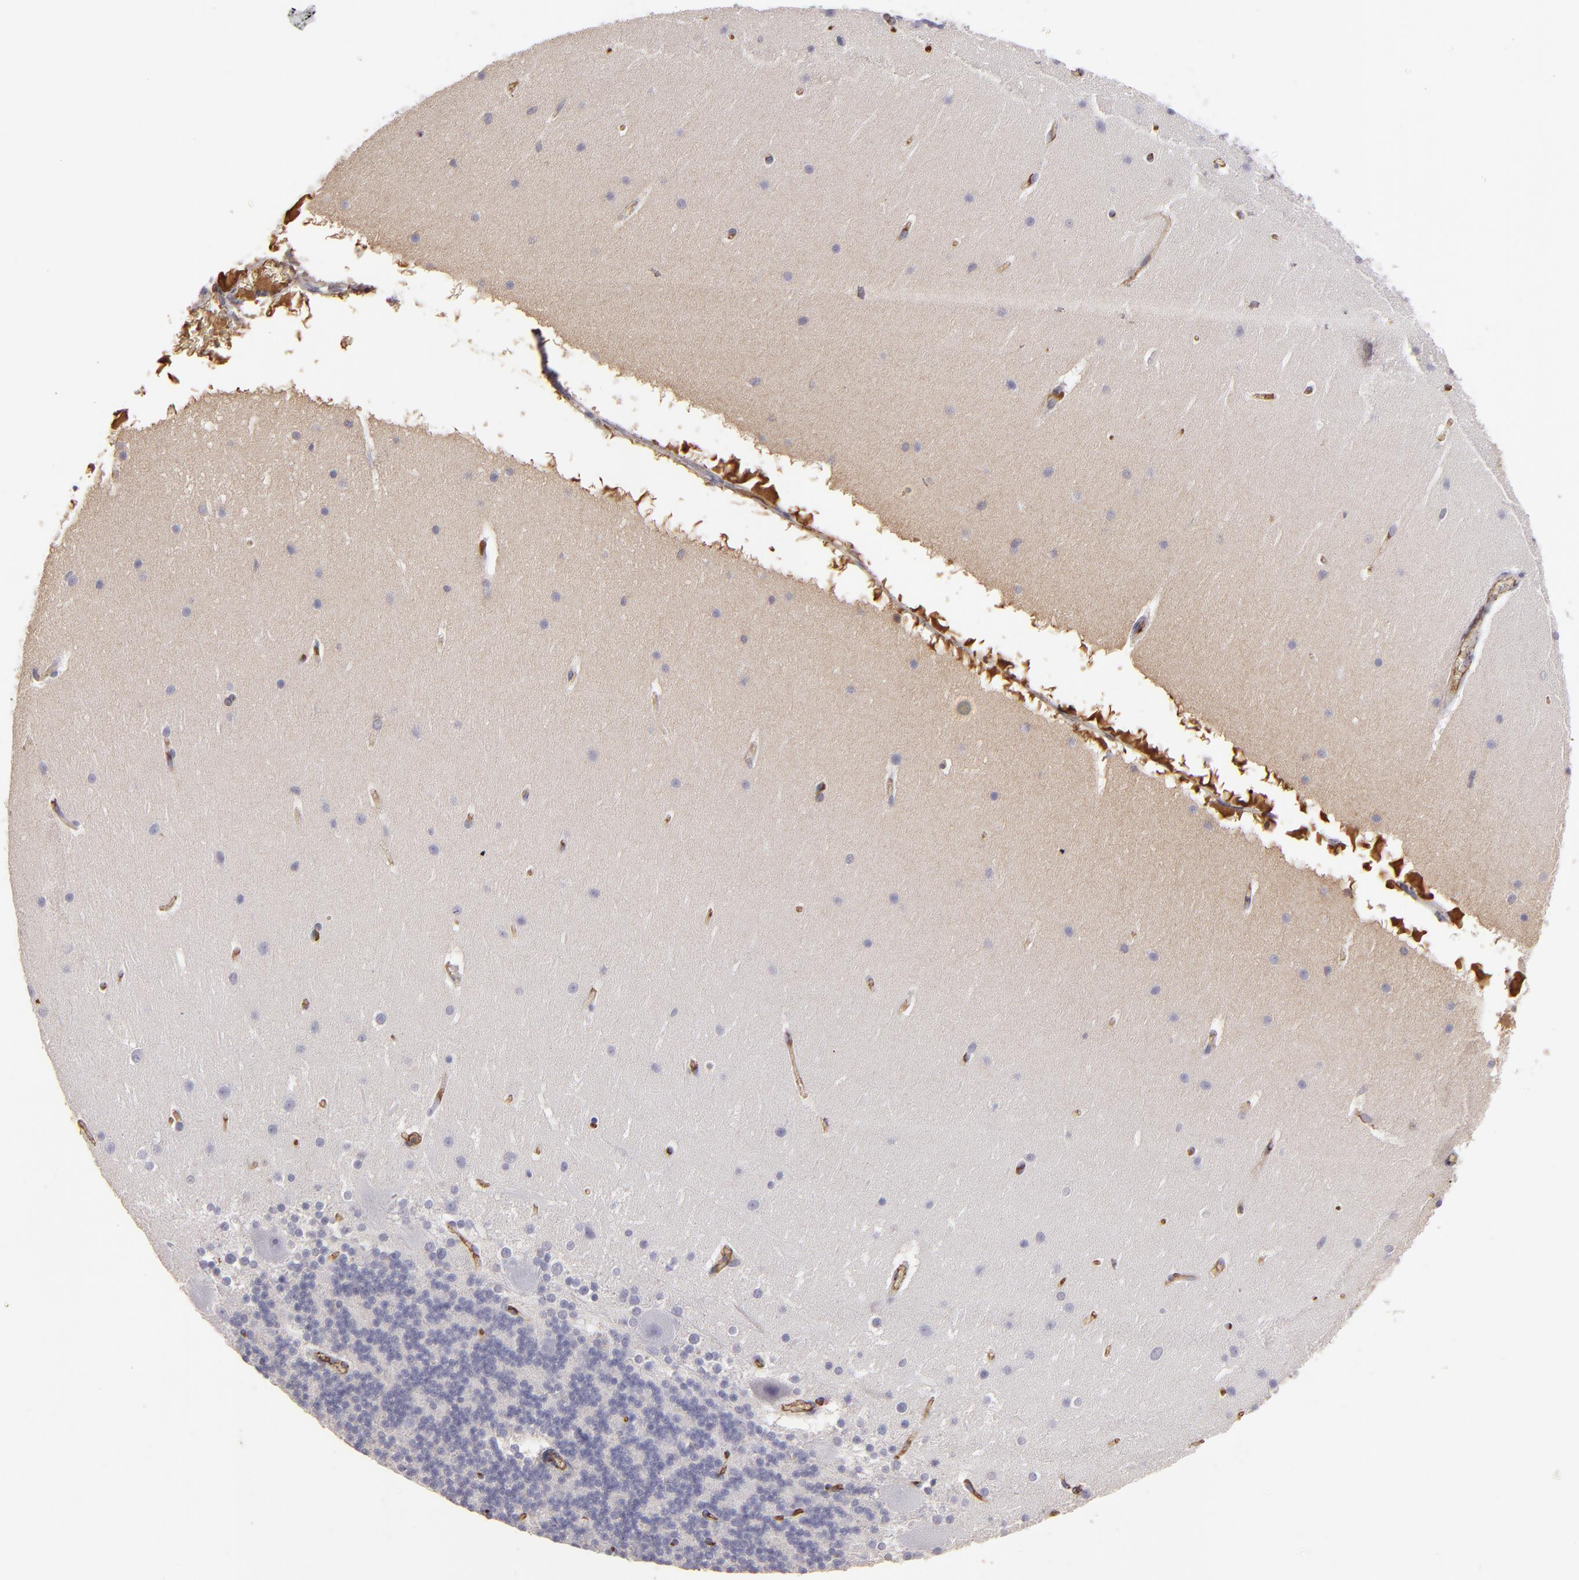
{"staining": {"intensity": "negative", "quantity": "none", "location": "none"}, "tissue": "cerebellum", "cell_type": "Cells in granular layer", "image_type": "normal", "snomed": [{"axis": "morphology", "description": "Normal tissue, NOS"}, {"axis": "topography", "description": "Cerebellum"}], "caption": "A photomicrograph of human cerebellum is negative for staining in cells in granular layer. (DAB (3,3'-diaminobenzidine) IHC visualized using brightfield microscopy, high magnification).", "gene": "ABCC4", "patient": {"sex": "female", "age": 19}}